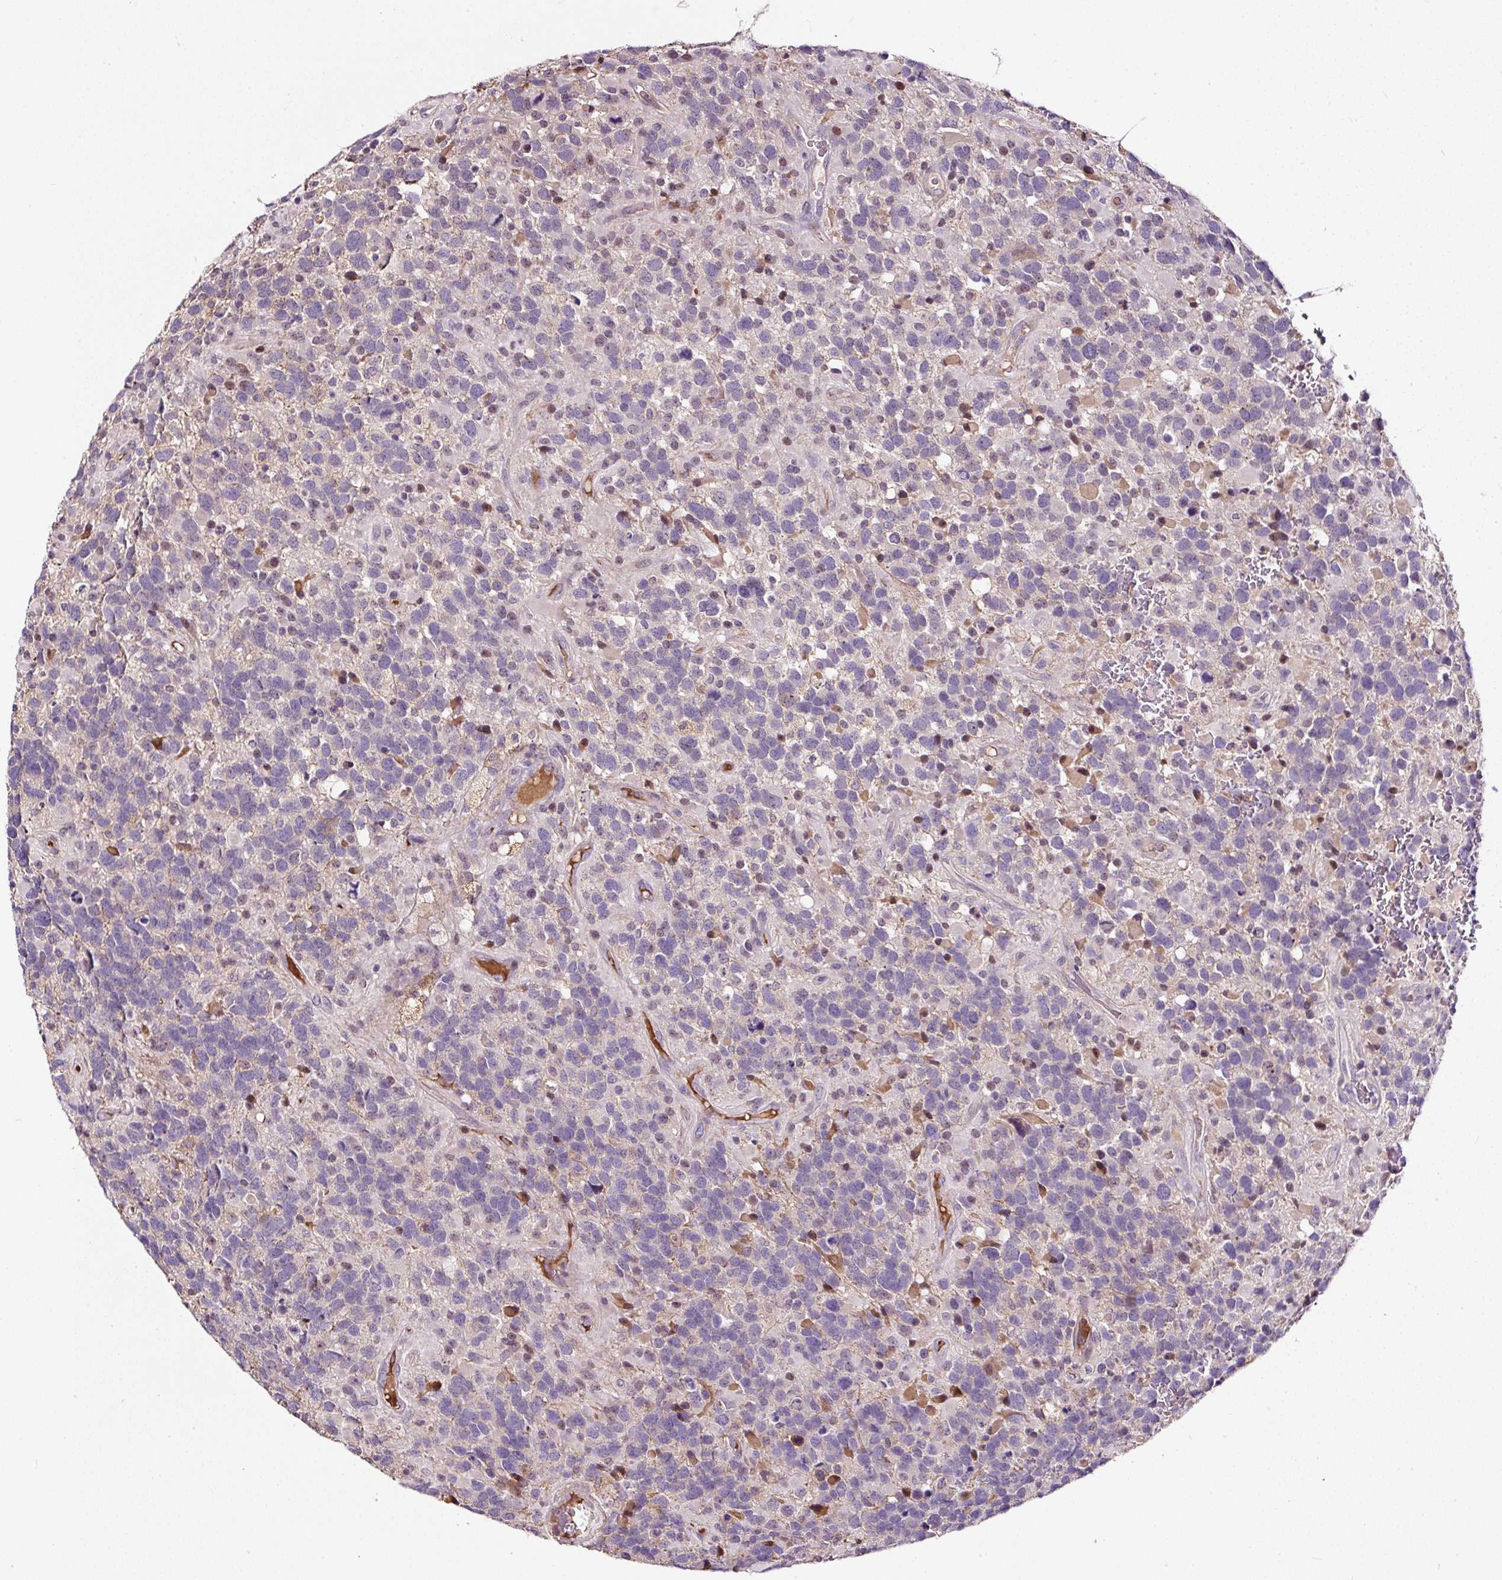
{"staining": {"intensity": "negative", "quantity": "none", "location": "none"}, "tissue": "glioma", "cell_type": "Tumor cells", "image_type": "cancer", "snomed": [{"axis": "morphology", "description": "Glioma, malignant, High grade"}, {"axis": "topography", "description": "Brain"}], "caption": "Immunohistochemical staining of human glioma reveals no significant staining in tumor cells.", "gene": "LRRC24", "patient": {"sex": "female", "age": 40}}